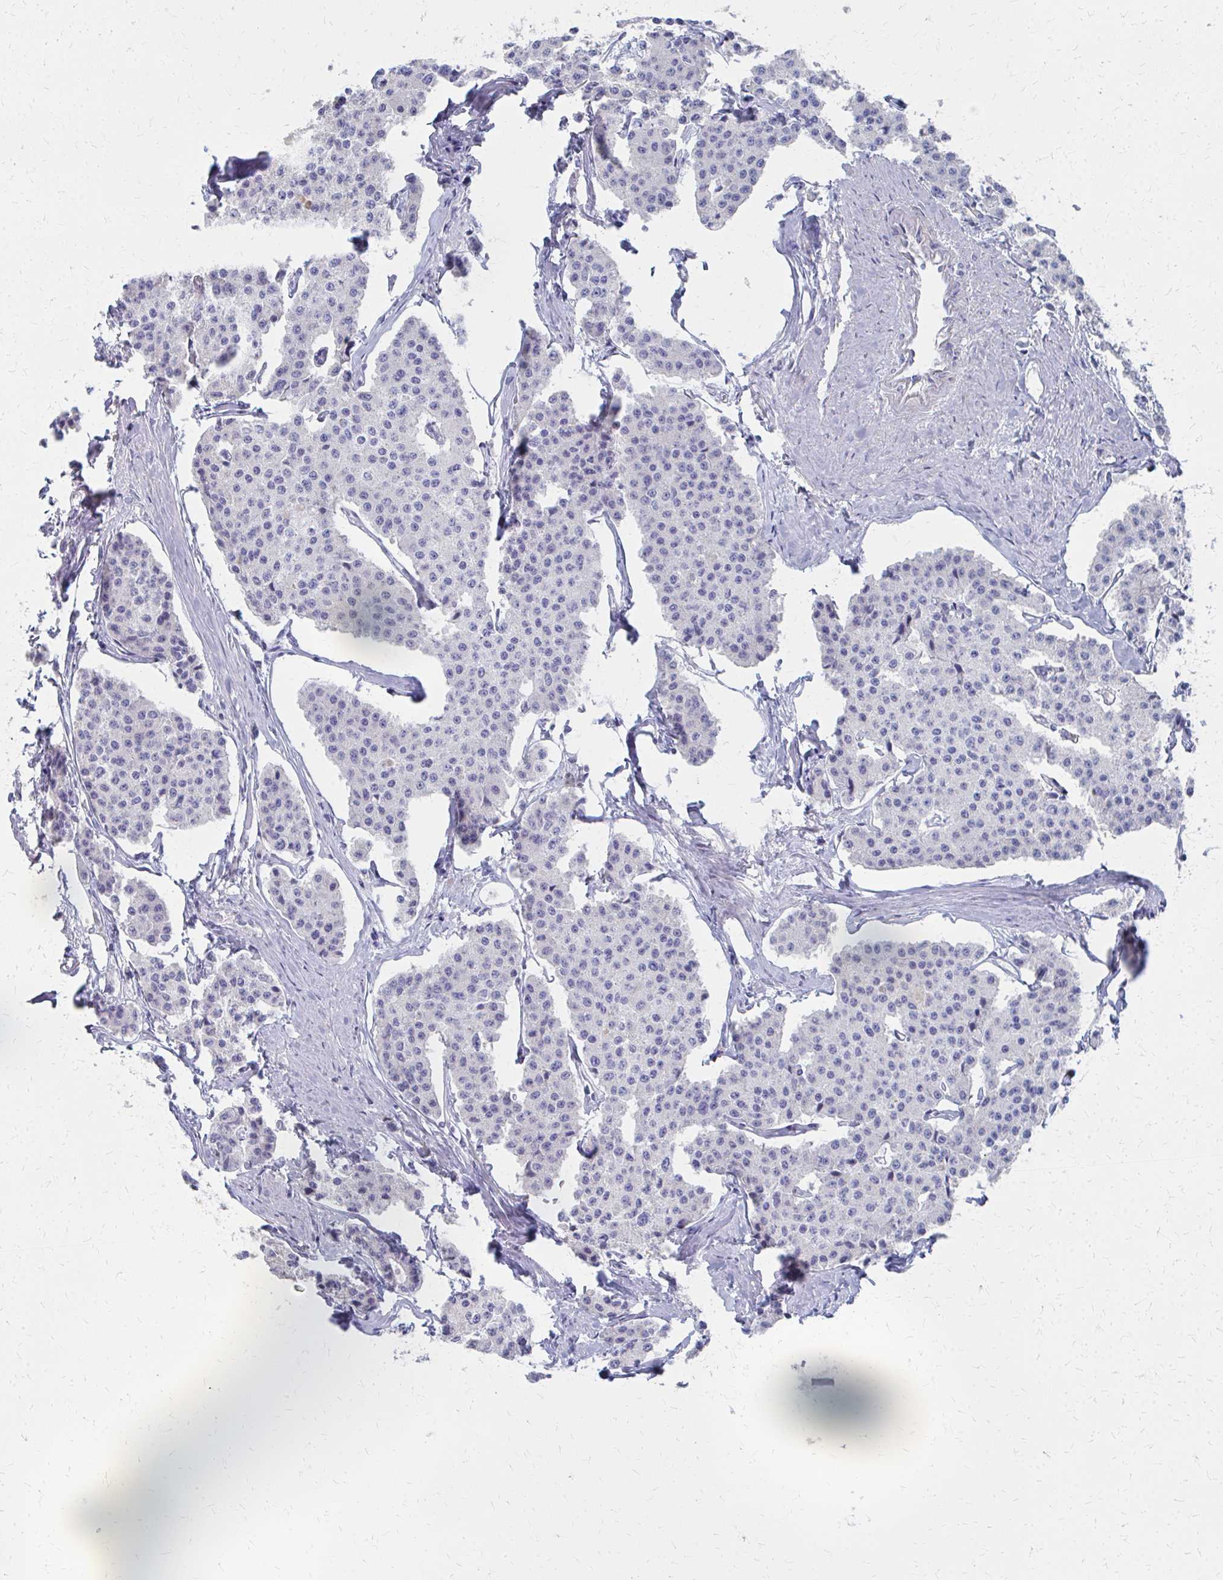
{"staining": {"intensity": "negative", "quantity": "none", "location": "none"}, "tissue": "carcinoid", "cell_type": "Tumor cells", "image_type": "cancer", "snomed": [{"axis": "morphology", "description": "Carcinoid, malignant, NOS"}, {"axis": "topography", "description": "Small intestine"}], "caption": "Image shows no protein positivity in tumor cells of malignant carcinoid tissue.", "gene": "MS4A2", "patient": {"sex": "female", "age": 65}}